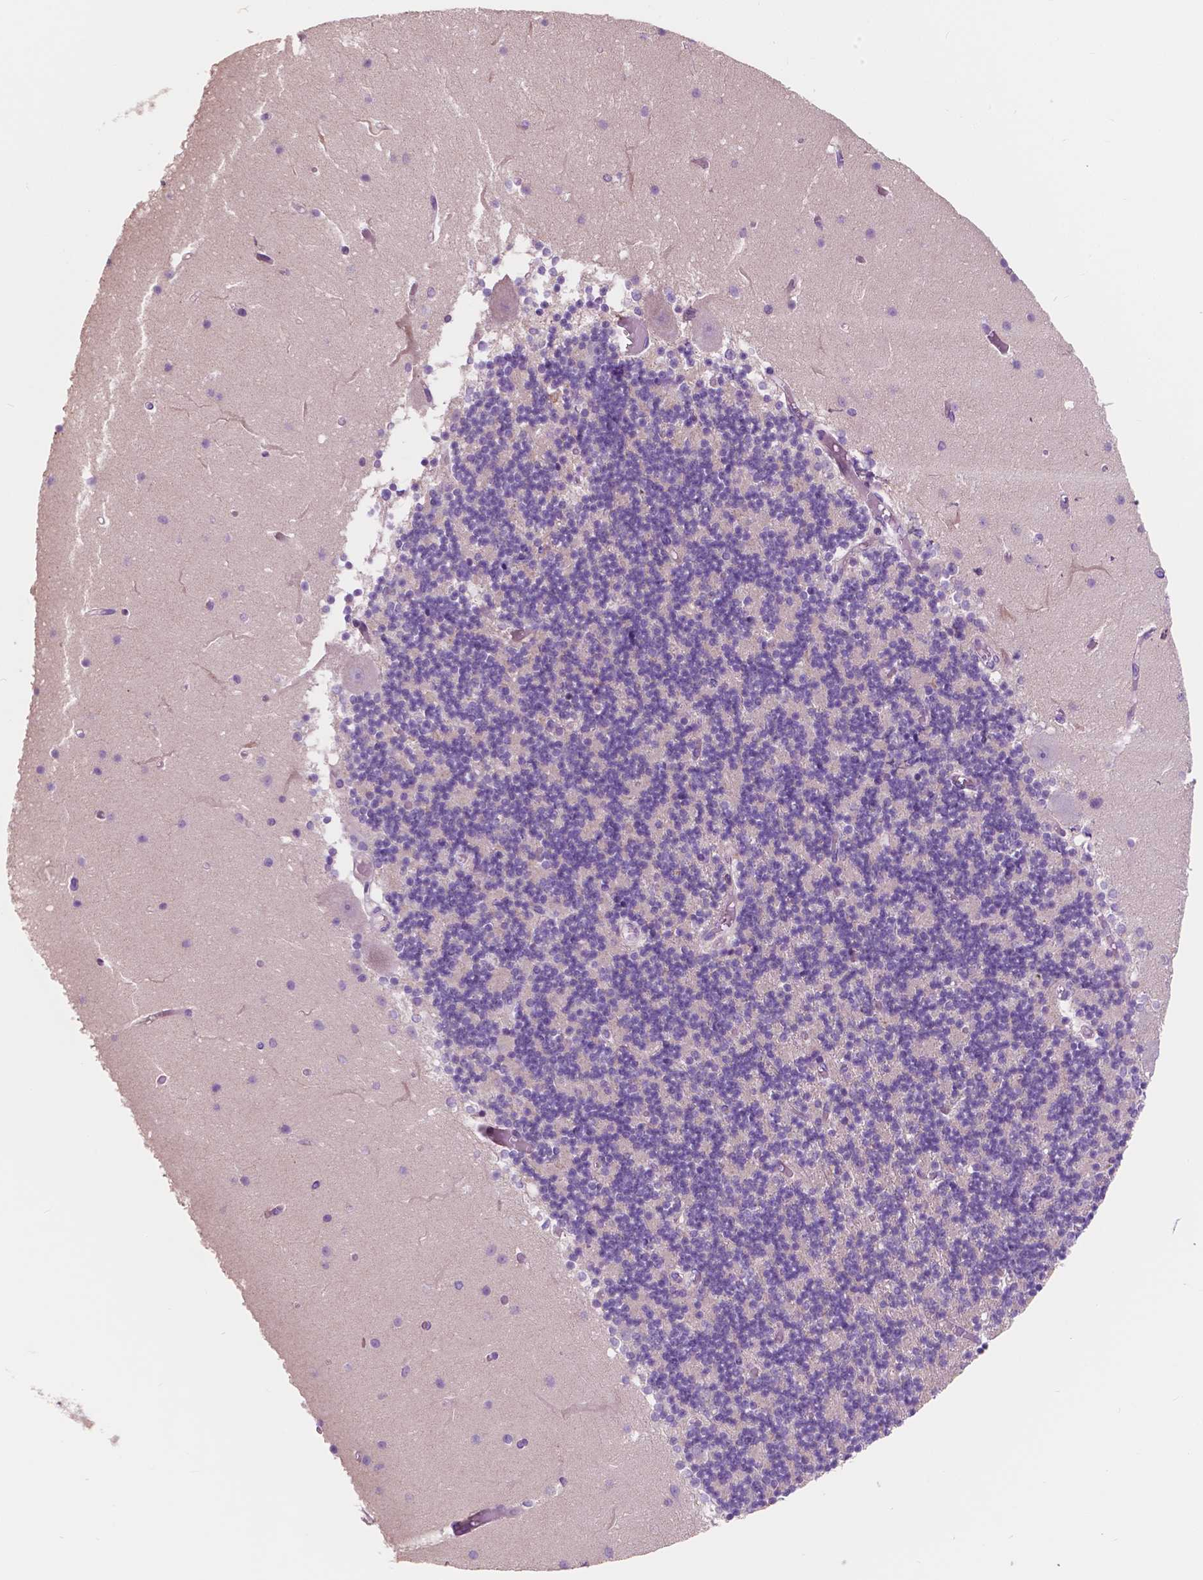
{"staining": {"intensity": "negative", "quantity": "none", "location": "none"}, "tissue": "cerebellum", "cell_type": "Cells in granular layer", "image_type": "normal", "snomed": [{"axis": "morphology", "description": "Normal tissue, NOS"}, {"axis": "topography", "description": "Cerebellum"}], "caption": "Immunohistochemistry photomicrograph of unremarkable cerebellum stained for a protein (brown), which shows no expression in cells in granular layer.", "gene": "SEMA4A", "patient": {"sex": "female", "age": 28}}